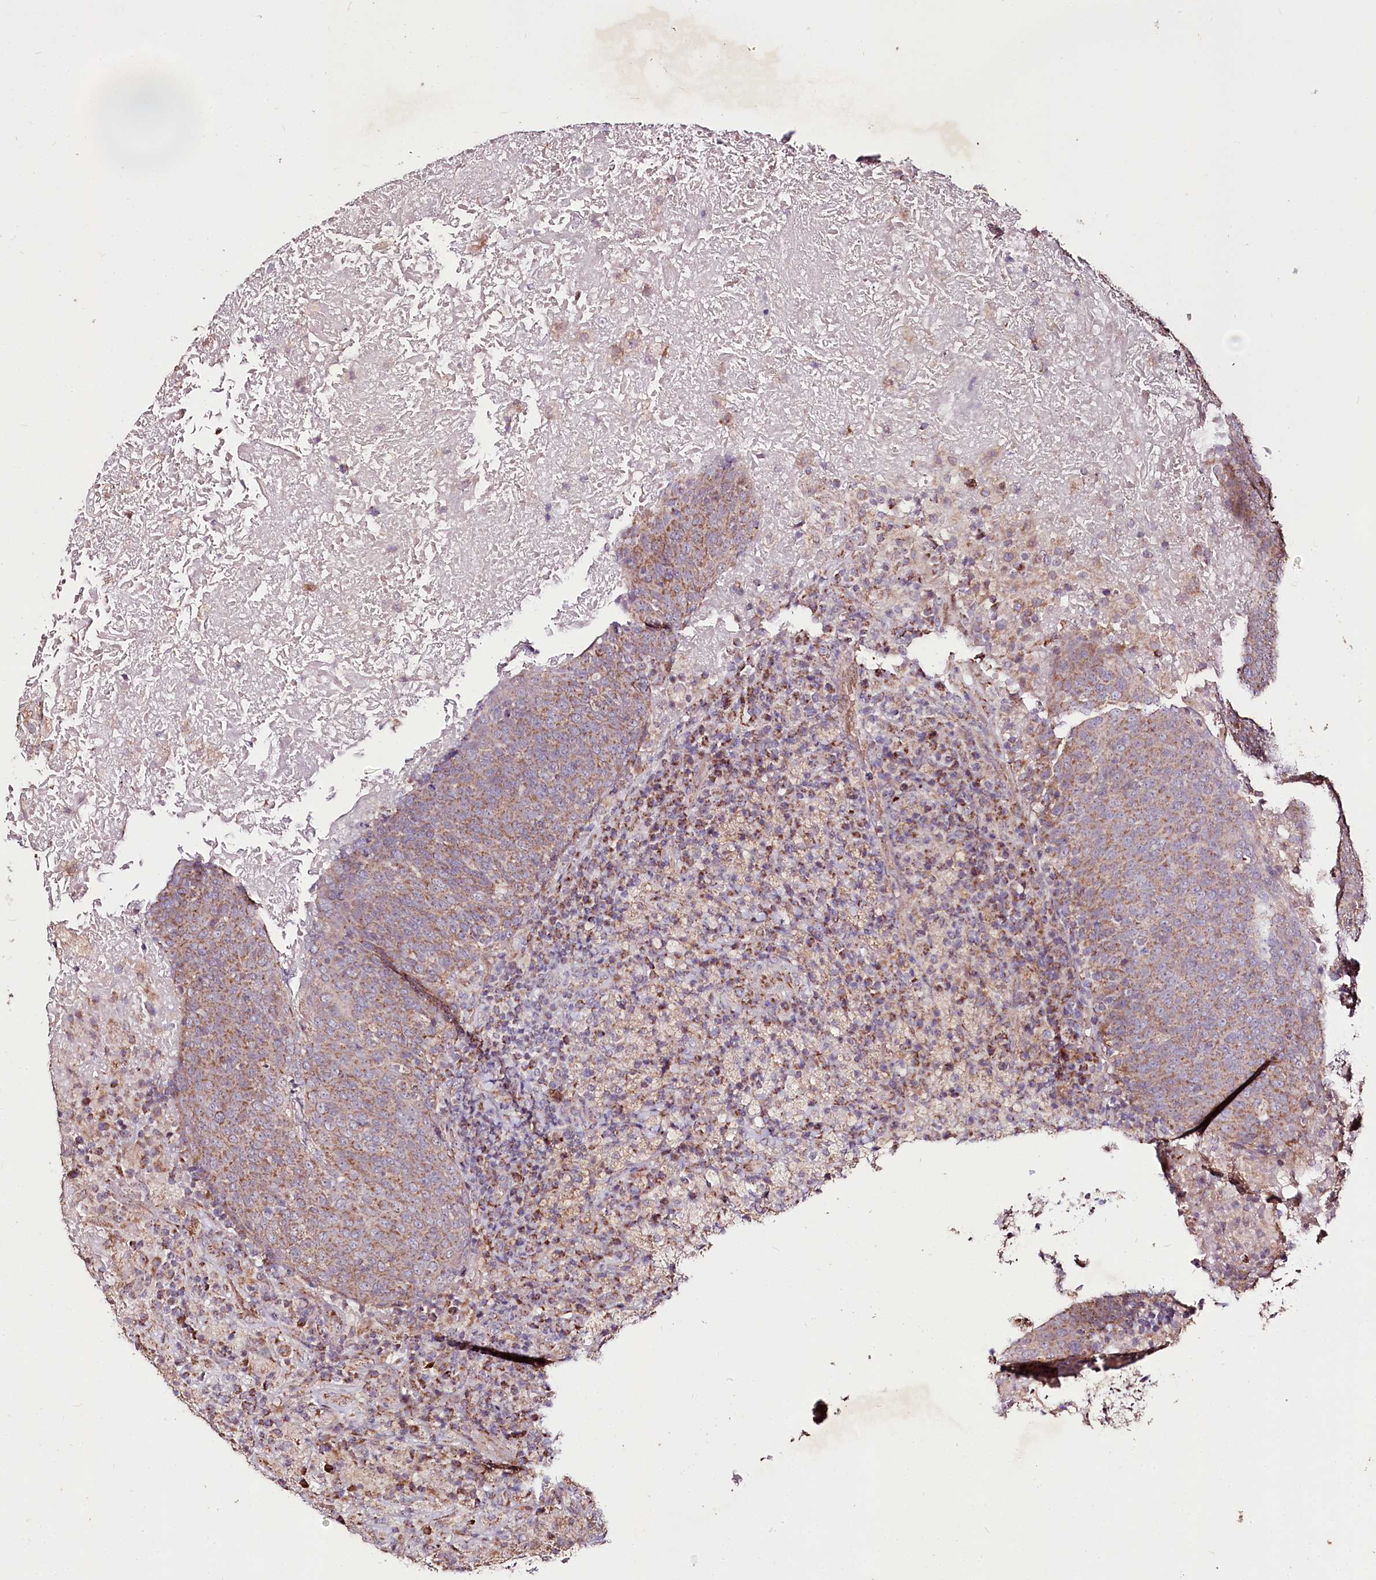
{"staining": {"intensity": "weak", "quantity": ">75%", "location": "cytoplasmic/membranous"}, "tissue": "head and neck cancer", "cell_type": "Tumor cells", "image_type": "cancer", "snomed": [{"axis": "morphology", "description": "Squamous cell carcinoma, NOS"}, {"axis": "morphology", "description": "Squamous cell carcinoma, metastatic, NOS"}, {"axis": "topography", "description": "Lymph node"}, {"axis": "topography", "description": "Head-Neck"}], "caption": "A brown stain highlights weak cytoplasmic/membranous staining of a protein in head and neck cancer tumor cells. (DAB (3,3'-diaminobenzidine) IHC, brown staining for protein, blue staining for nuclei).", "gene": "CARD19", "patient": {"sex": "male", "age": 62}}